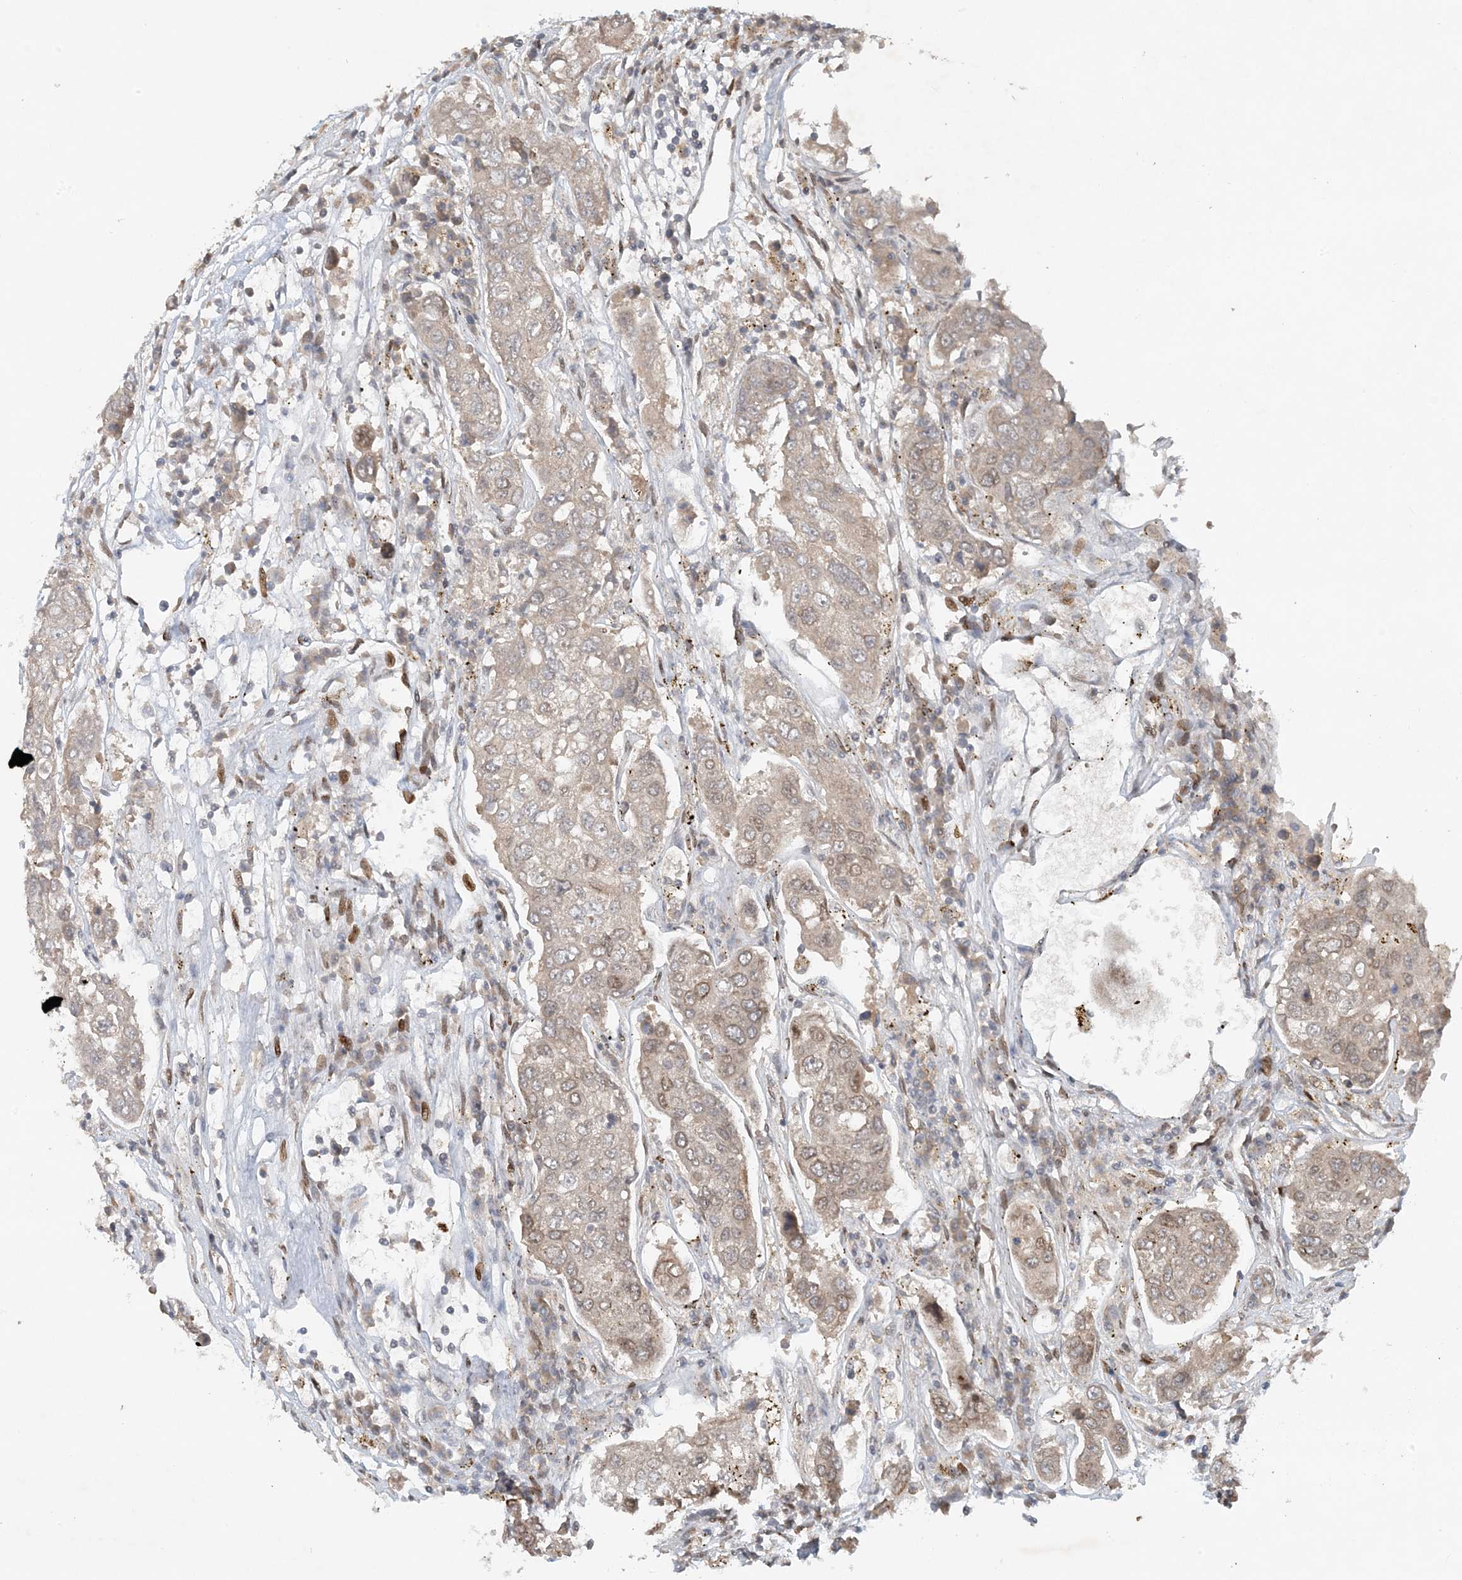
{"staining": {"intensity": "moderate", "quantity": "25%-75%", "location": "cytoplasmic/membranous"}, "tissue": "urothelial cancer", "cell_type": "Tumor cells", "image_type": "cancer", "snomed": [{"axis": "morphology", "description": "Urothelial carcinoma, High grade"}, {"axis": "topography", "description": "Lymph node"}, {"axis": "topography", "description": "Urinary bladder"}], "caption": "Immunohistochemistry (IHC) photomicrograph of neoplastic tissue: high-grade urothelial carcinoma stained using IHC displays medium levels of moderate protein expression localized specifically in the cytoplasmic/membranous of tumor cells, appearing as a cytoplasmic/membranous brown color.", "gene": "SLC35A2", "patient": {"sex": "male", "age": 51}}